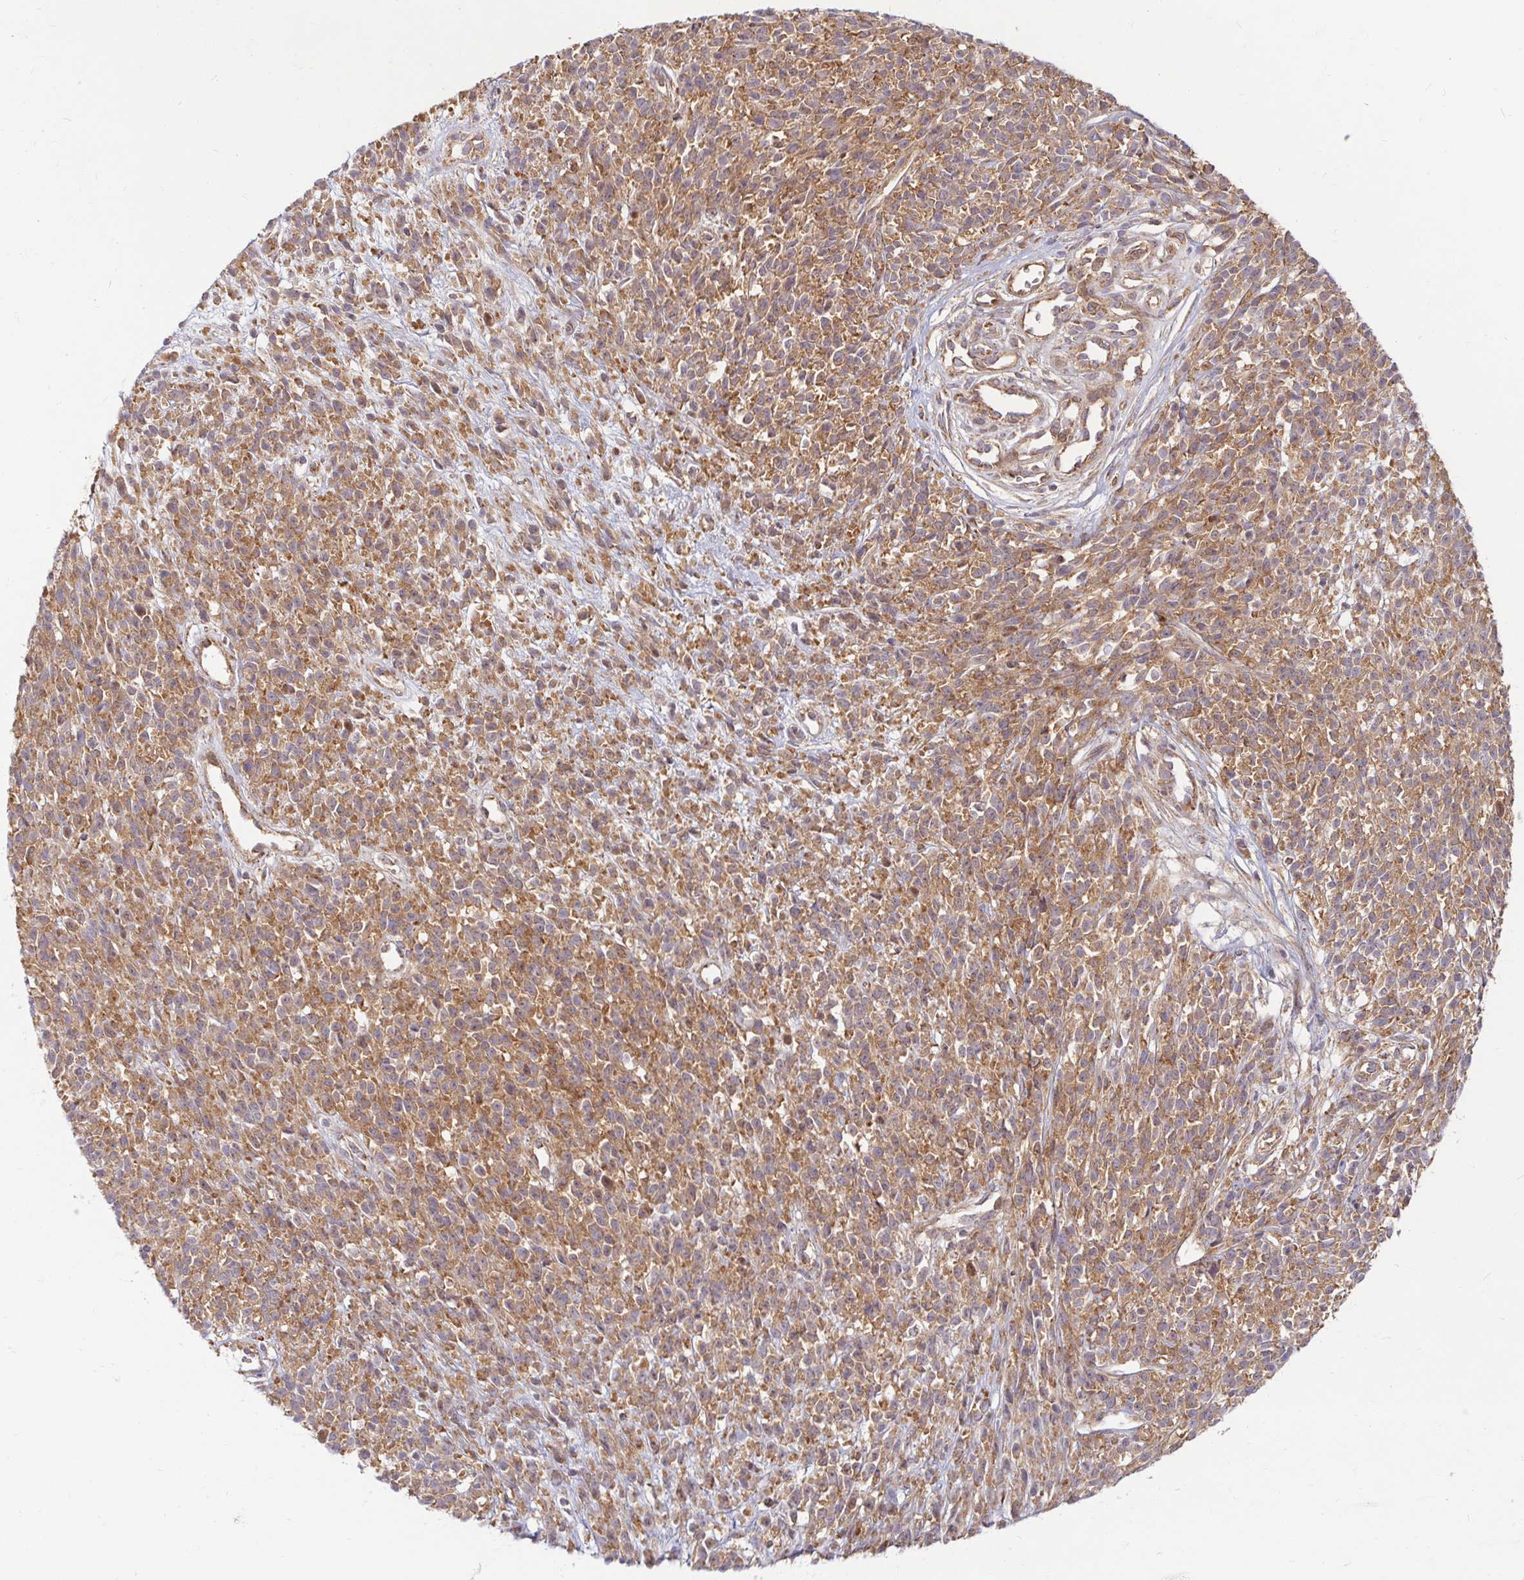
{"staining": {"intensity": "moderate", "quantity": ">75%", "location": "cytoplasmic/membranous"}, "tissue": "melanoma", "cell_type": "Tumor cells", "image_type": "cancer", "snomed": [{"axis": "morphology", "description": "Malignant melanoma, NOS"}, {"axis": "topography", "description": "Skin"}, {"axis": "topography", "description": "Skin of trunk"}], "caption": "Immunohistochemistry histopathology image of neoplastic tissue: malignant melanoma stained using immunohistochemistry exhibits medium levels of moderate protein expression localized specifically in the cytoplasmic/membranous of tumor cells, appearing as a cytoplasmic/membranous brown color.", "gene": "BTF3", "patient": {"sex": "male", "age": 74}}